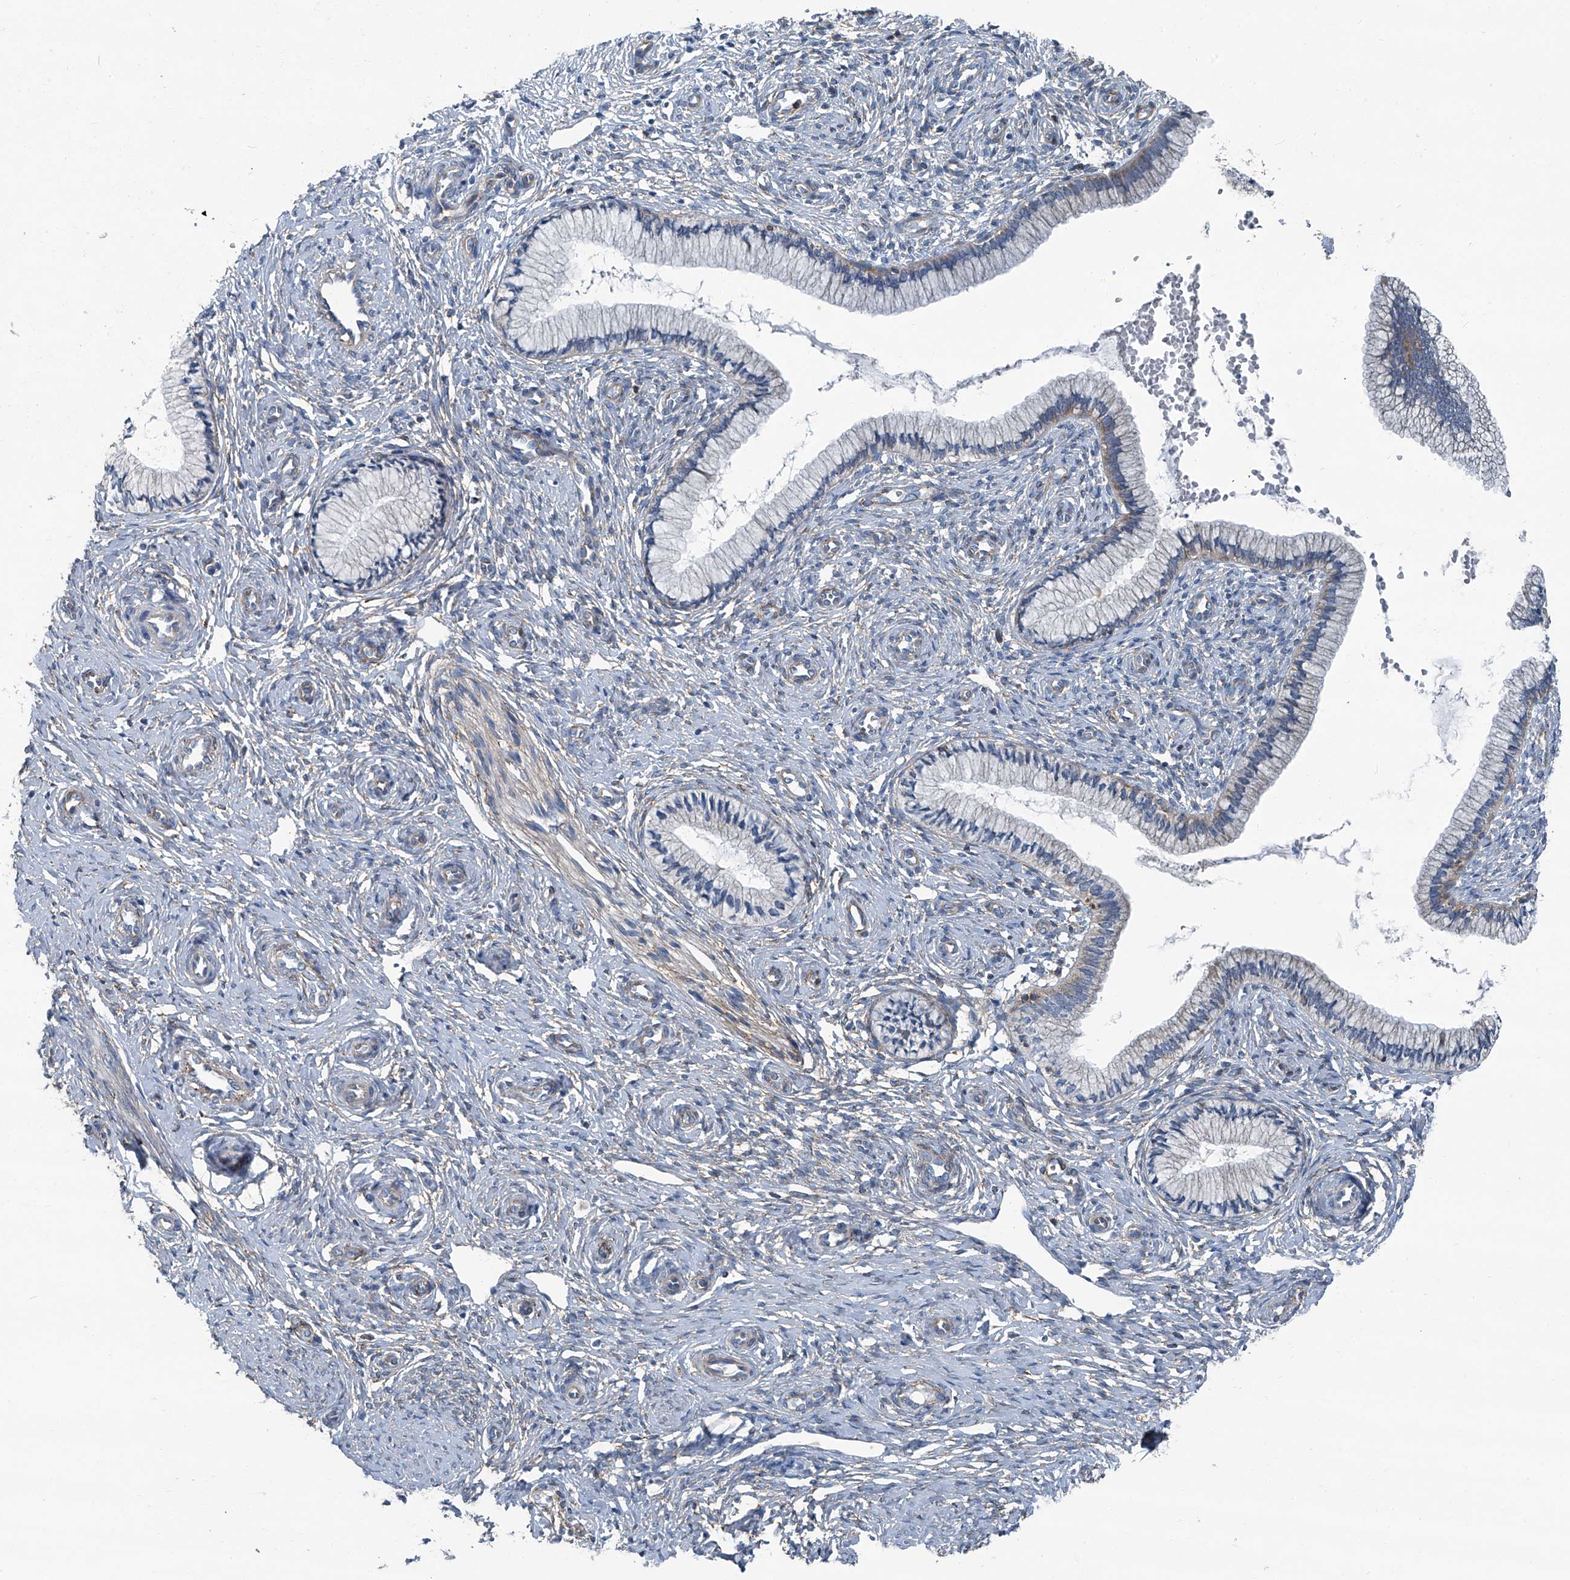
{"staining": {"intensity": "negative", "quantity": "none", "location": "none"}, "tissue": "cervix", "cell_type": "Glandular cells", "image_type": "normal", "snomed": [{"axis": "morphology", "description": "Normal tissue, NOS"}, {"axis": "topography", "description": "Cervix"}], "caption": "Immunohistochemical staining of normal cervix exhibits no significant positivity in glandular cells. (Stains: DAB IHC with hematoxylin counter stain, Microscopy: brightfield microscopy at high magnification).", "gene": "SEPTIN7", "patient": {"sex": "female", "age": 27}}